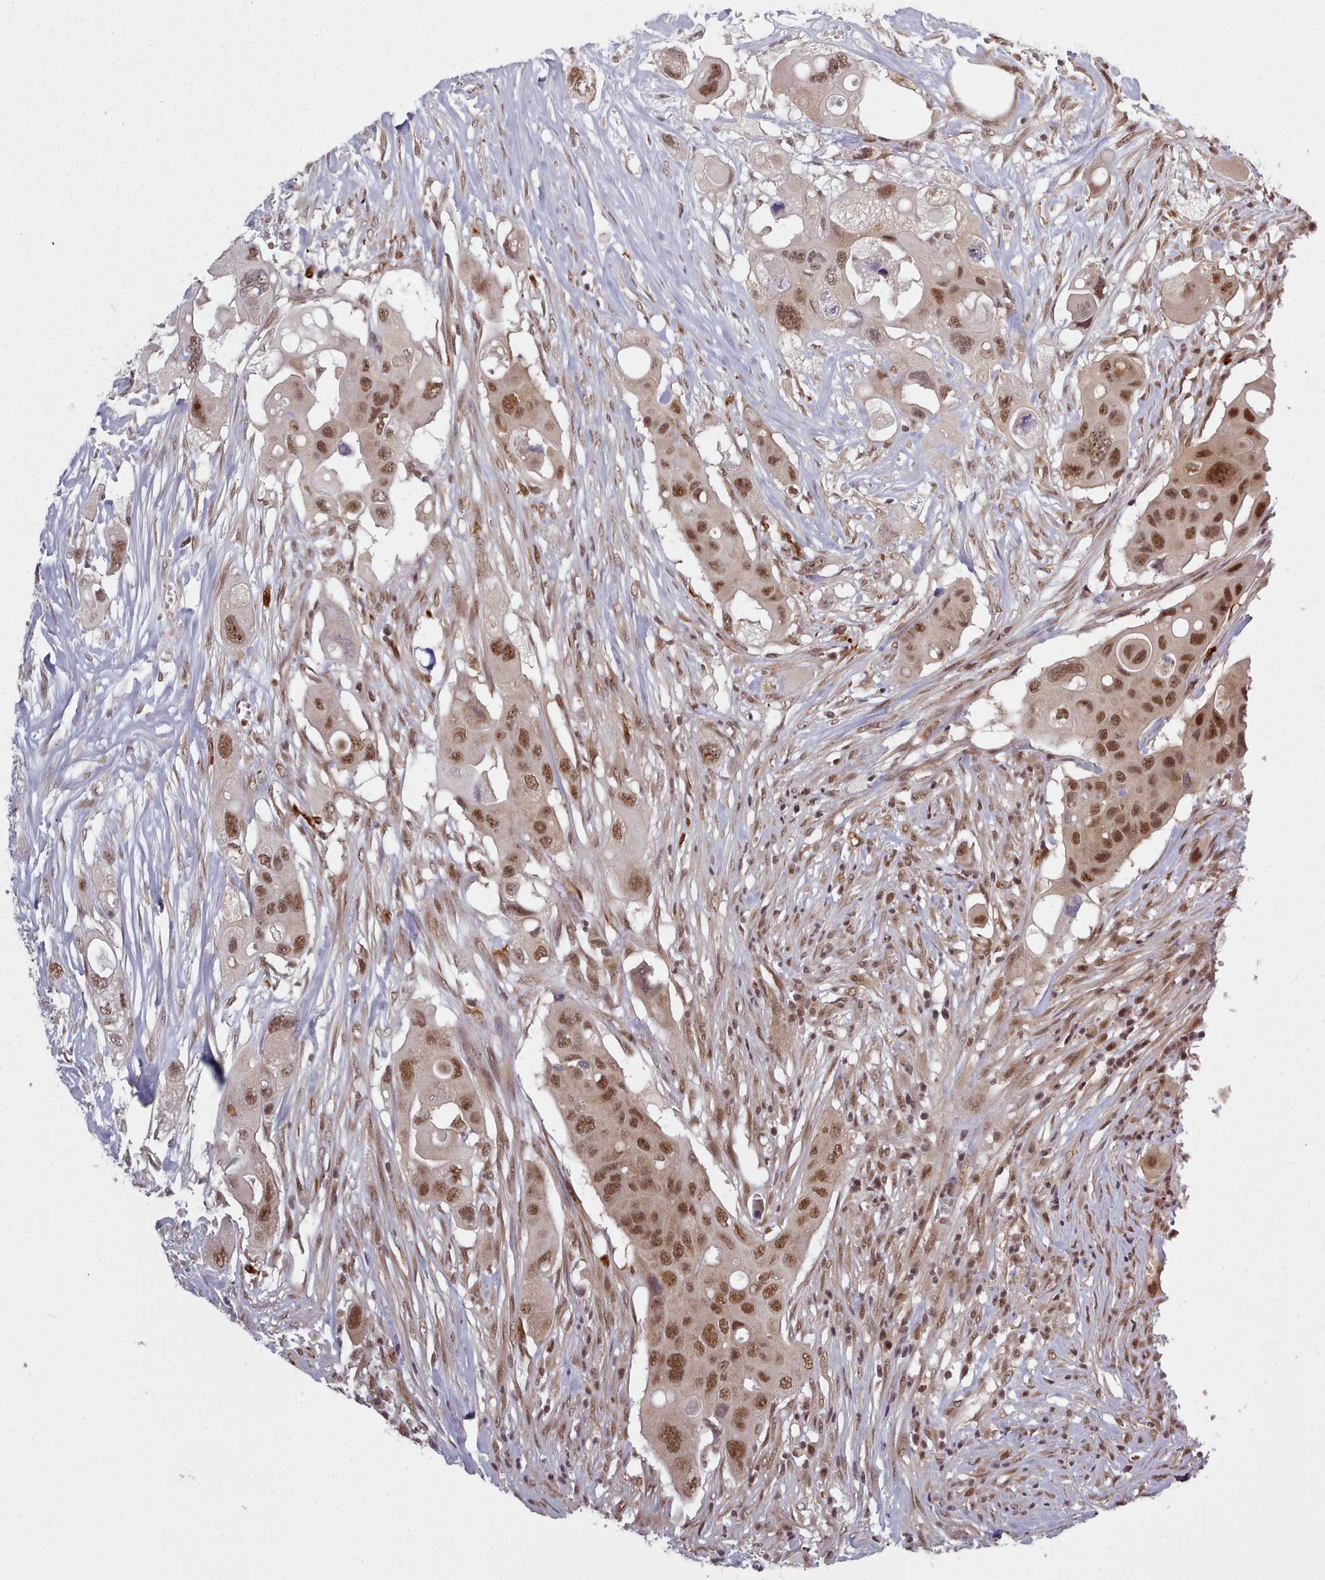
{"staining": {"intensity": "moderate", "quantity": ">75%", "location": "nuclear"}, "tissue": "colorectal cancer", "cell_type": "Tumor cells", "image_type": "cancer", "snomed": [{"axis": "morphology", "description": "Adenocarcinoma, NOS"}, {"axis": "topography", "description": "Colon"}], "caption": "A brown stain highlights moderate nuclear positivity of a protein in human colorectal adenocarcinoma tumor cells. (Stains: DAB in brown, nuclei in blue, Microscopy: brightfield microscopy at high magnification).", "gene": "DHX8", "patient": {"sex": "male", "age": 77}}